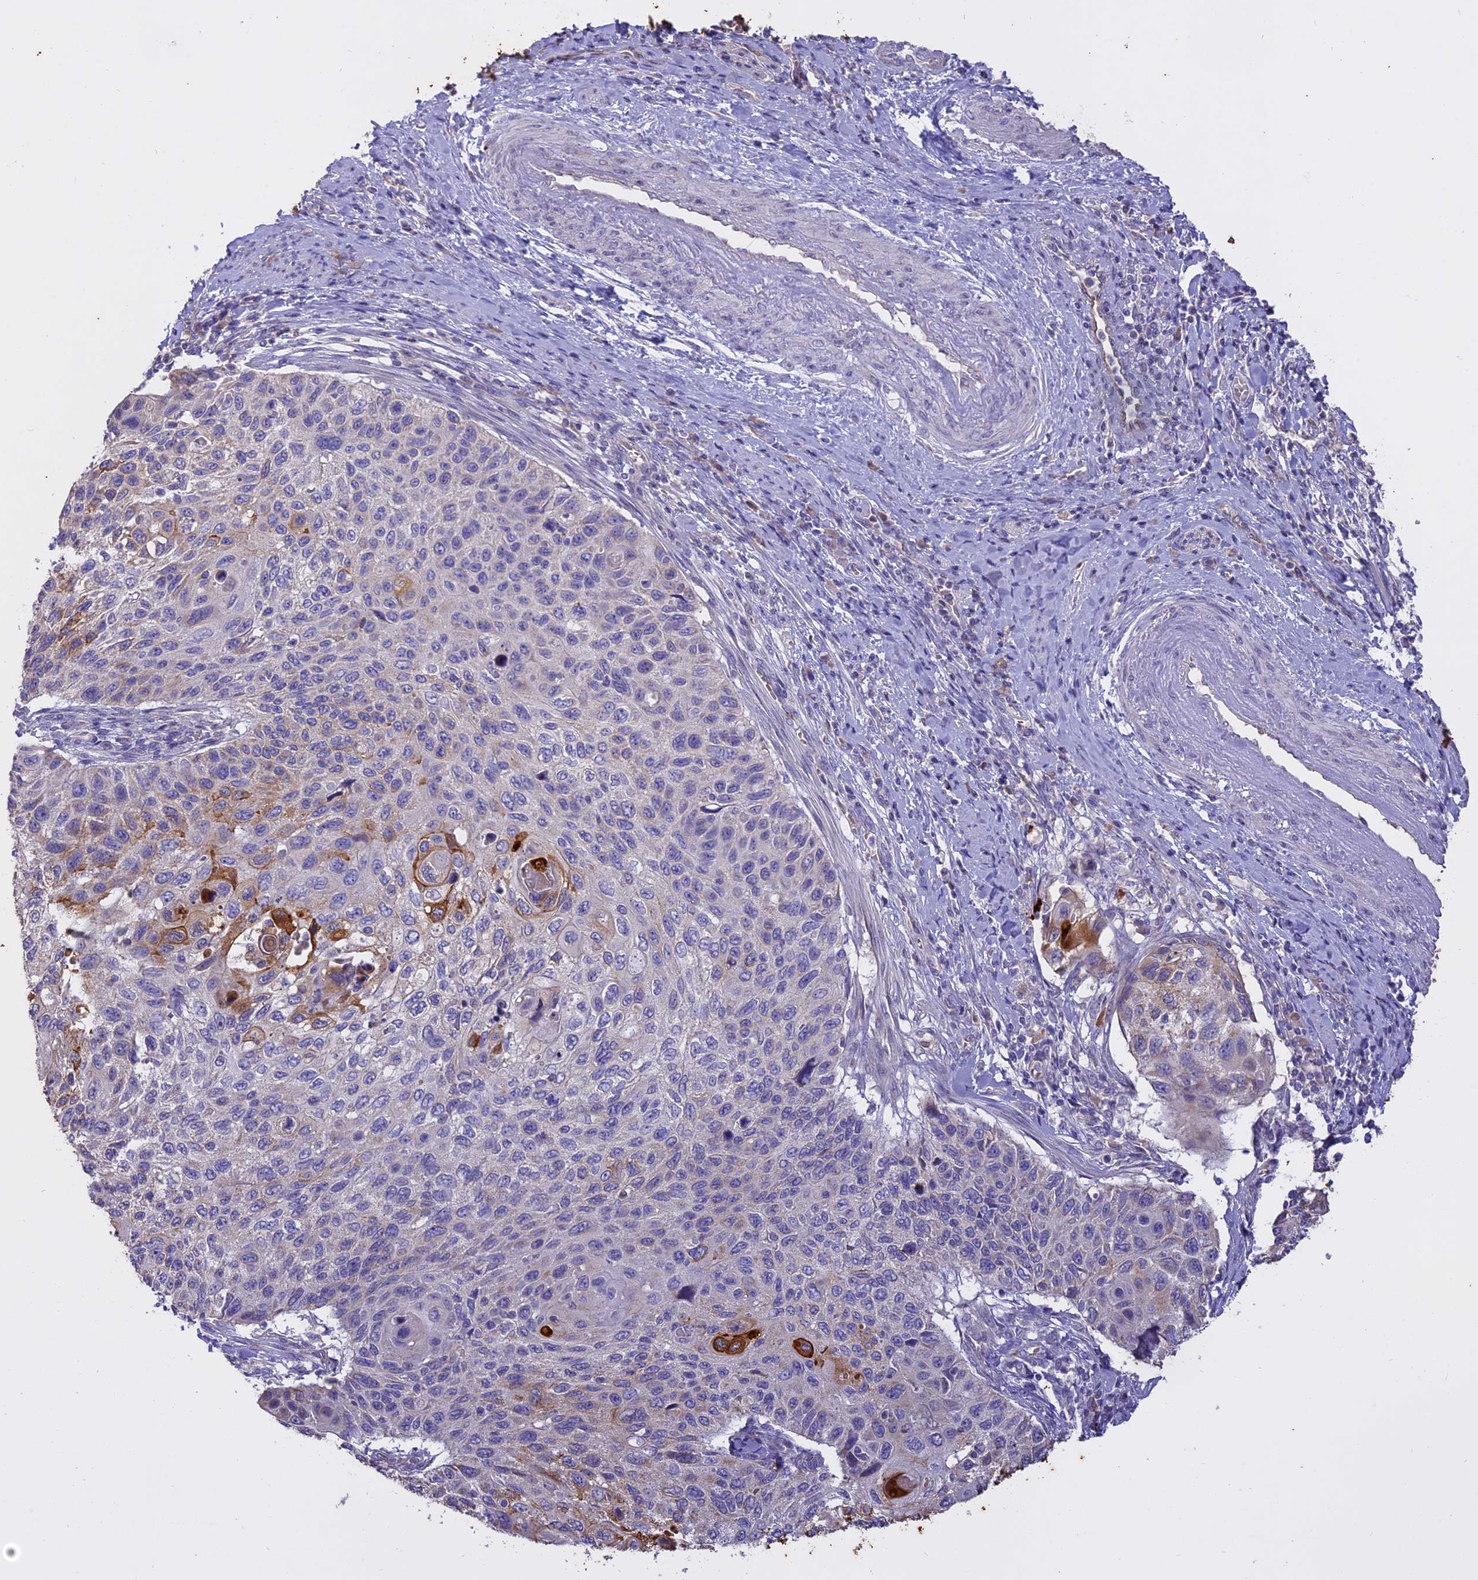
{"staining": {"intensity": "moderate", "quantity": "<25%", "location": "cytoplasmic/membranous"}, "tissue": "cervical cancer", "cell_type": "Tumor cells", "image_type": "cancer", "snomed": [{"axis": "morphology", "description": "Squamous cell carcinoma, NOS"}, {"axis": "topography", "description": "Cervix"}], "caption": "A brown stain labels moderate cytoplasmic/membranous staining of a protein in cervical squamous cell carcinoma tumor cells.", "gene": "WFDC2", "patient": {"sex": "female", "age": 70}}